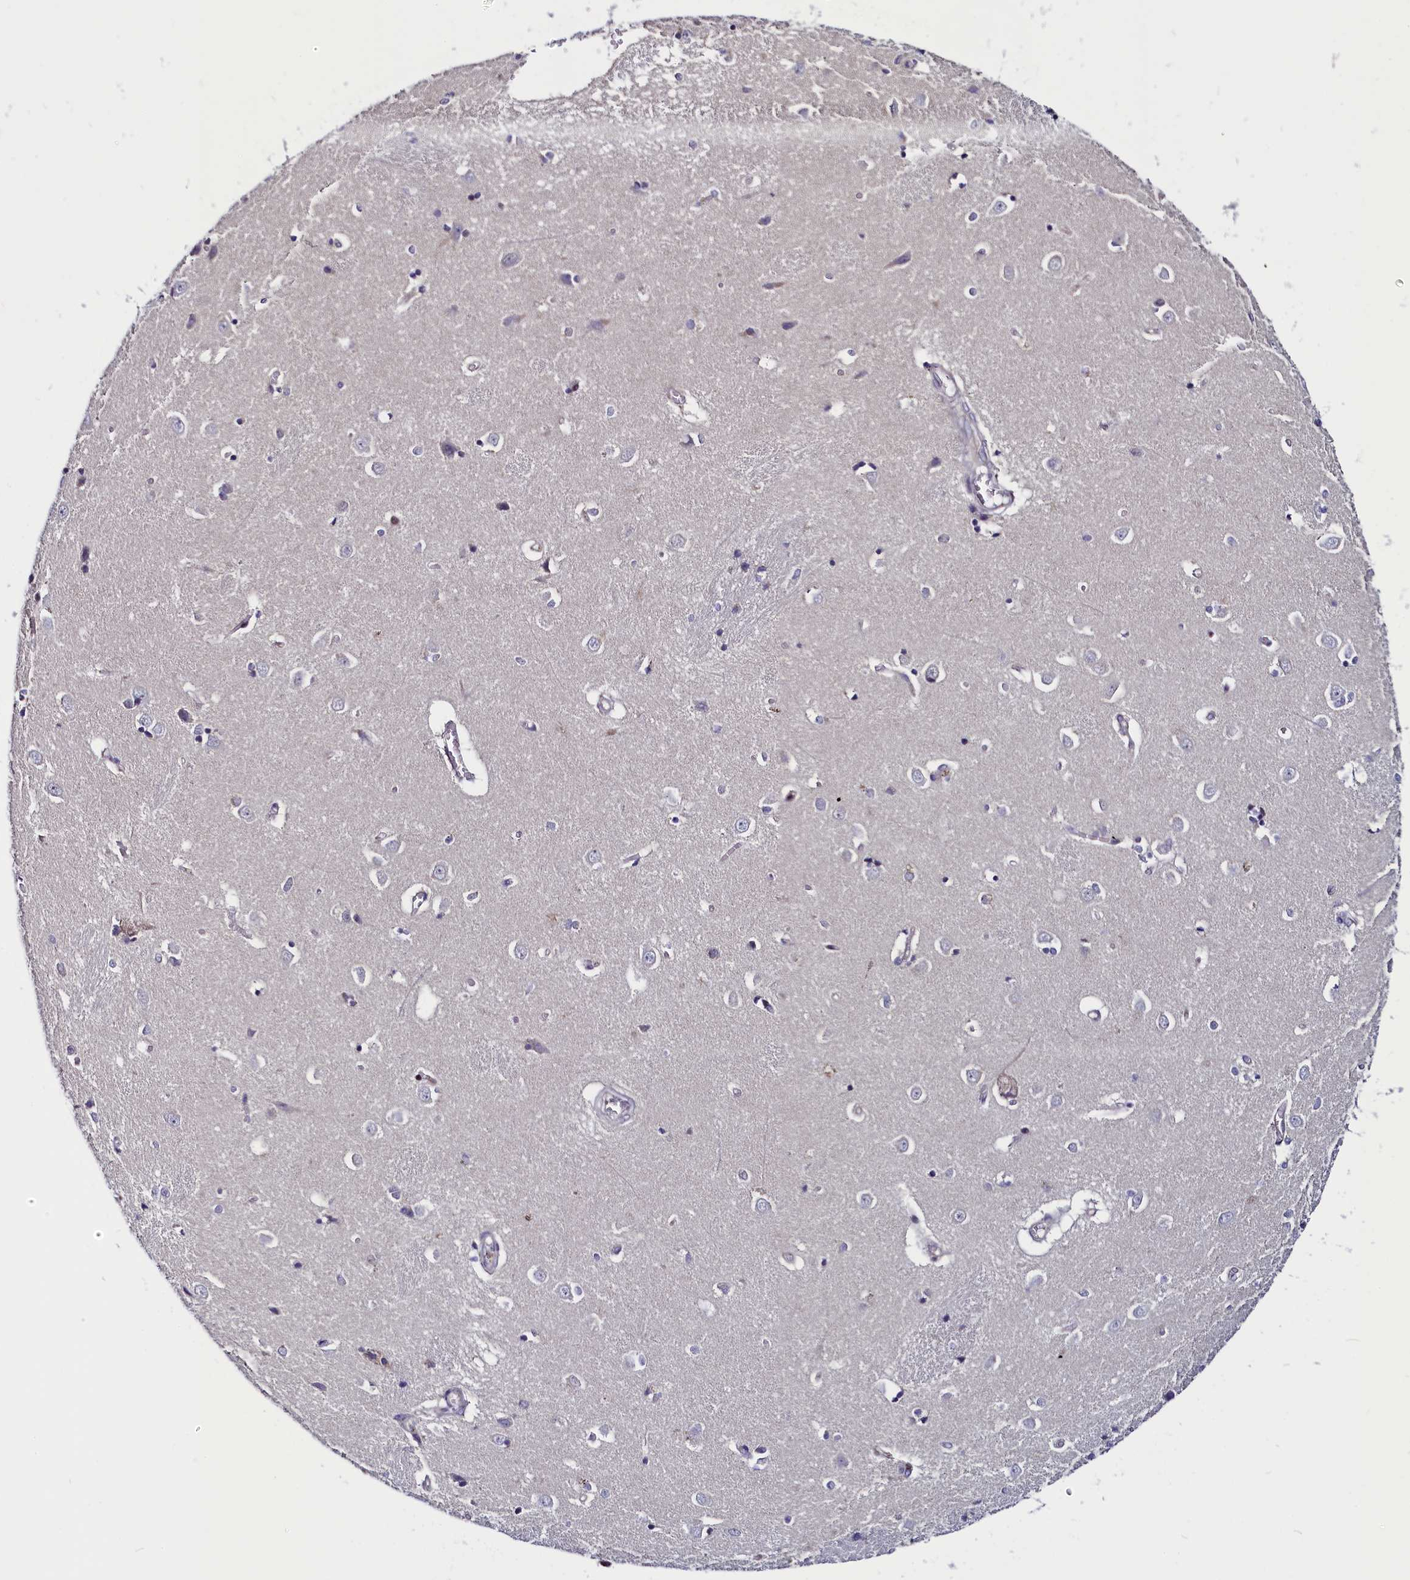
{"staining": {"intensity": "weak", "quantity": "<25%", "location": "cytoplasmic/membranous"}, "tissue": "caudate", "cell_type": "Glial cells", "image_type": "normal", "snomed": [{"axis": "morphology", "description": "Normal tissue, NOS"}, {"axis": "topography", "description": "Lateral ventricle wall"}], "caption": "The IHC image has no significant positivity in glial cells of caudate.", "gene": "CIAPIN1", "patient": {"sex": "male", "age": 37}}